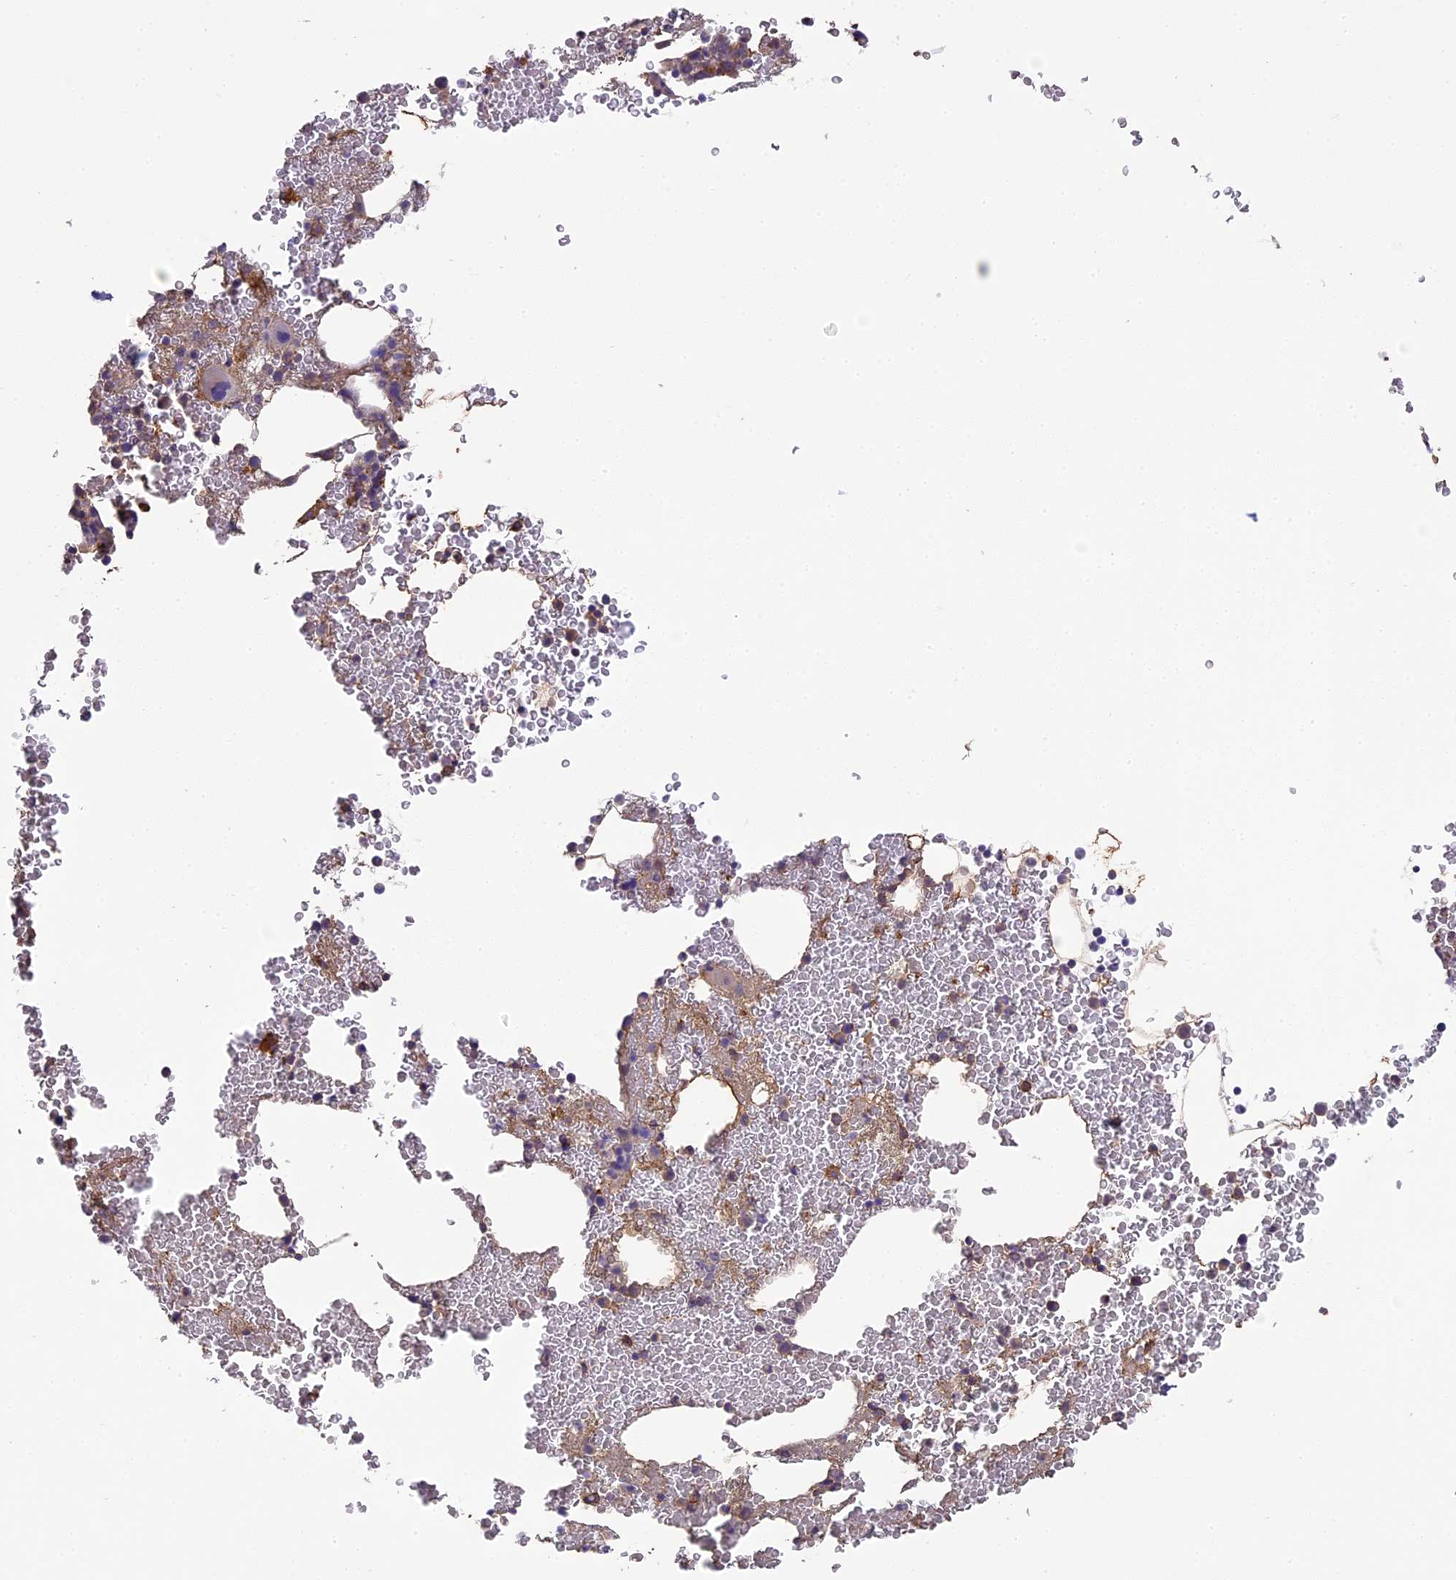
{"staining": {"intensity": "moderate", "quantity": "<25%", "location": "cytoplasmic/membranous"}, "tissue": "bone marrow", "cell_type": "Hematopoietic cells", "image_type": "normal", "snomed": [{"axis": "morphology", "description": "Normal tissue, NOS"}, {"axis": "morphology", "description": "Inflammation, NOS"}, {"axis": "topography", "description": "Bone marrow"}], "caption": "A micrograph of human bone marrow stained for a protein displays moderate cytoplasmic/membranous brown staining in hematopoietic cells.", "gene": "ARHGAP19", "patient": {"sex": "female", "age": 78}}